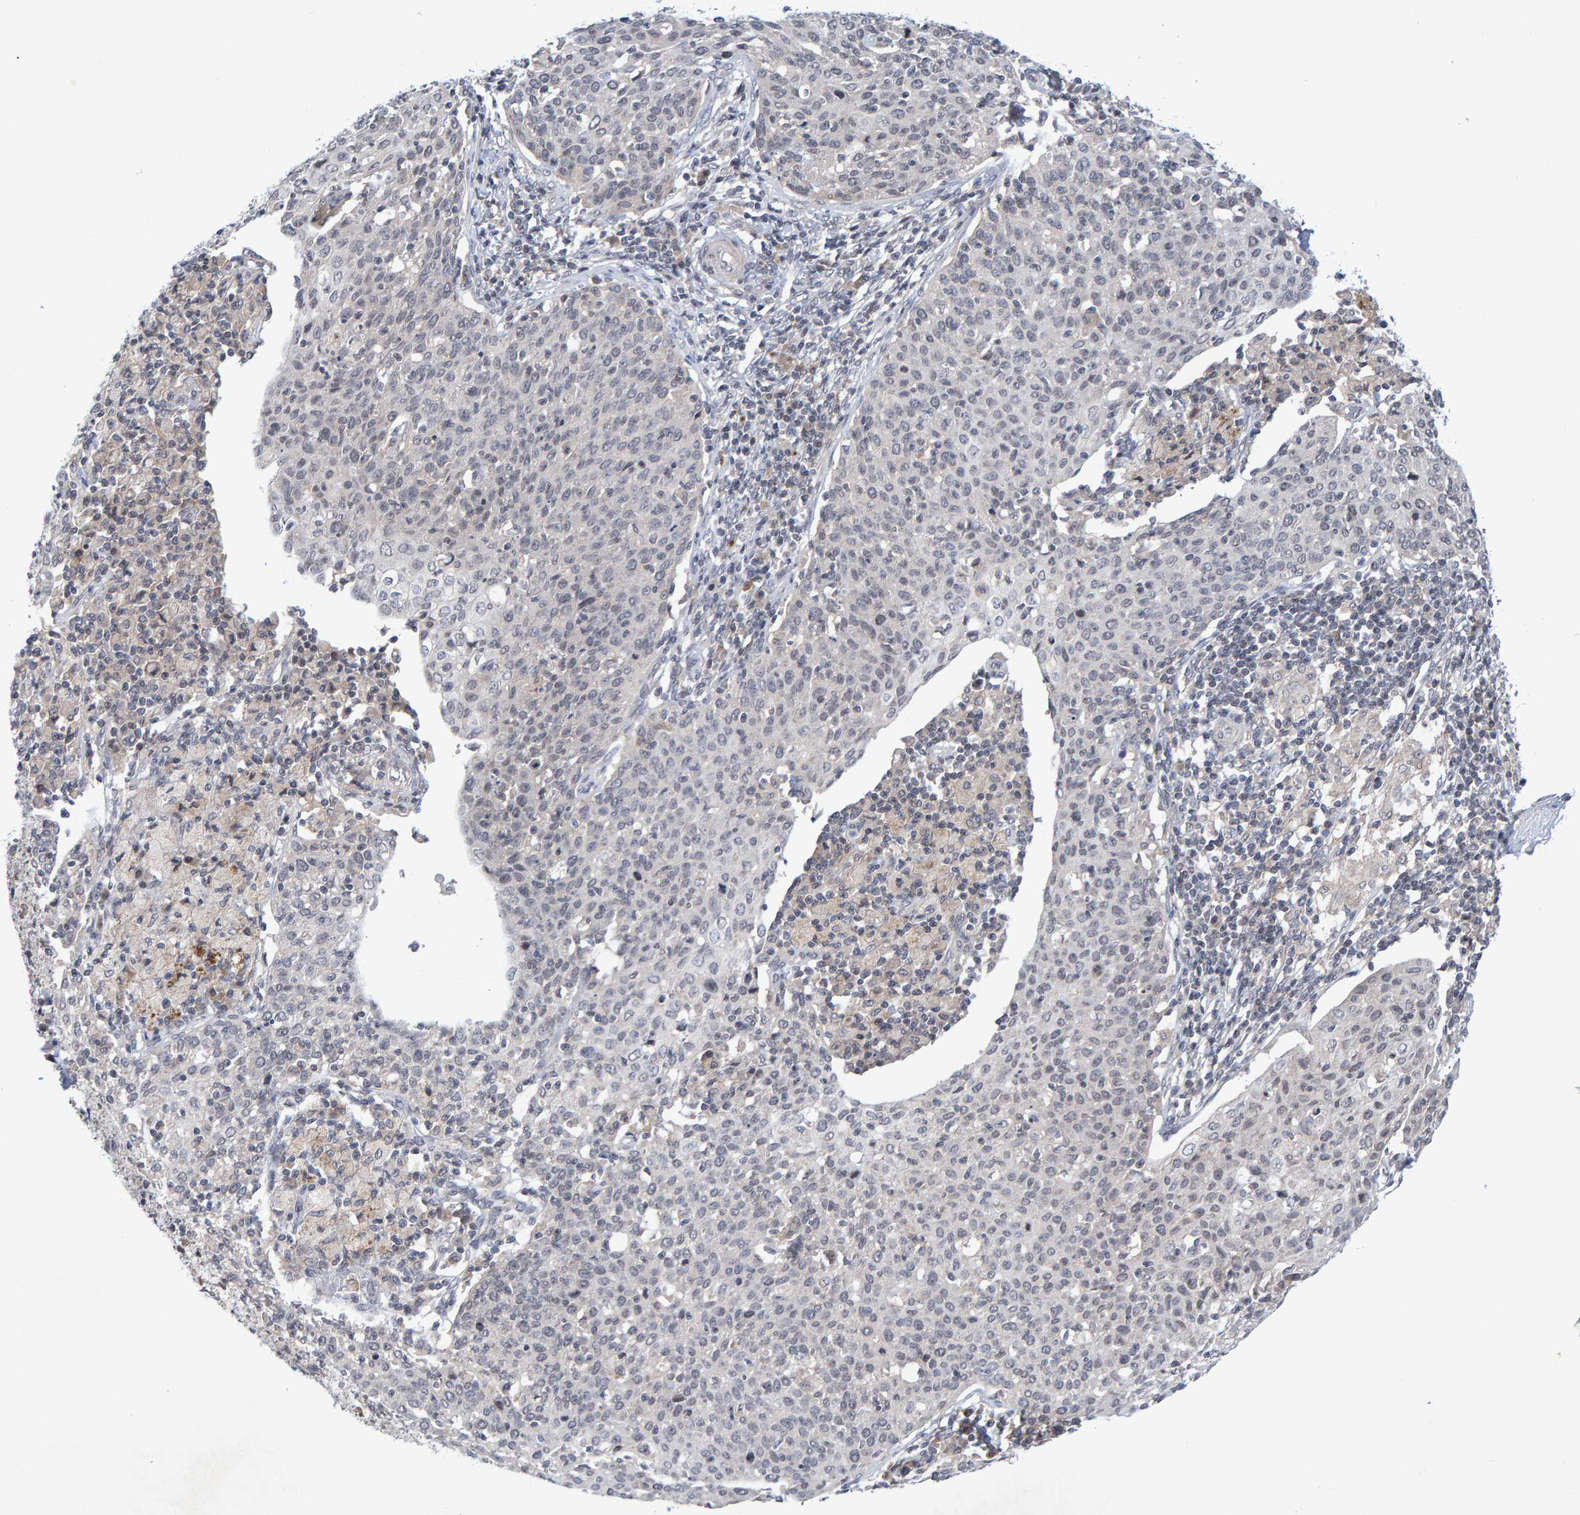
{"staining": {"intensity": "negative", "quantity": "none", "location": "none"}, "tissue": "cervical cancer", "cell_type": "Tumor cells", "image_type": "cancer", "snomed": [{"axis": "morphology", "description": "Squamous cell carcinoma, NOS"}, {"axis": "topography", "description": "Cervix"}], "caption": "An IHC image of squamous cell carcinoma (cervical) is shown. There is no staining in tumor cells of squamous cell carcinoma (cervical).", "gene": "CDH2", "patient": {"sex": "female", "age": 38}}